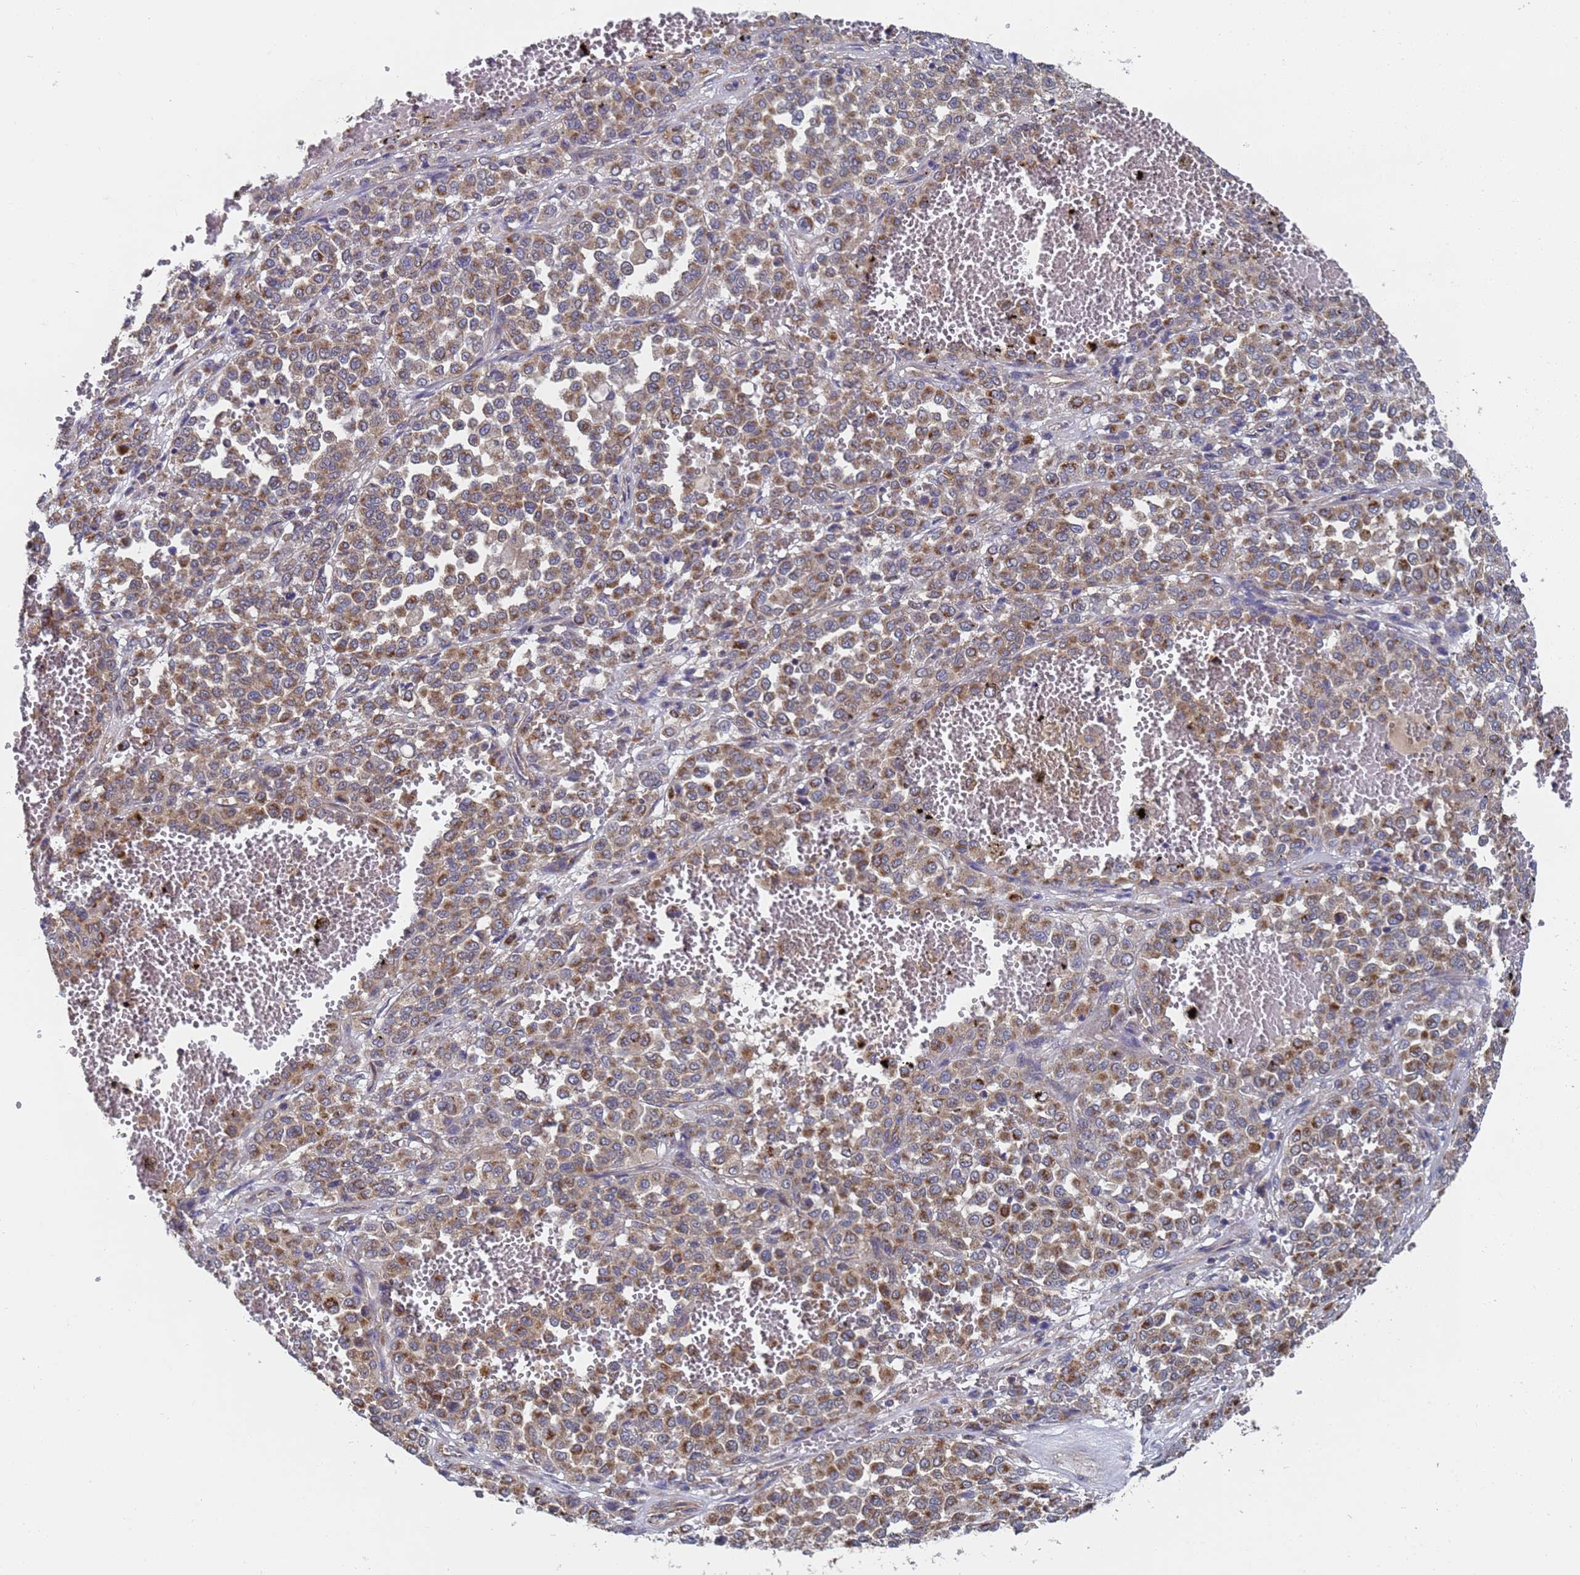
{"staining": {"intensity": "moderate", "quantity": ">75%", "location": "cytoplasmic/membranous"}, "tissue": "melanoma", "cell_type": "Tumor cells", "image_type": "cancer", "snomed": [{"axis": "morphology", "description": "Malignant melanoma, Metastatic site"}, {"axis": "topography", "description": "Pancreas"}], "caption": "Immunohistochemical staining of human melanoma demonstrates medium levels of moderate cytoplasmic/membranous staining in approximately >75% of tumor cells.", "gene": "ALS2CL", "patient": {"sex": "female", "age": 30}}